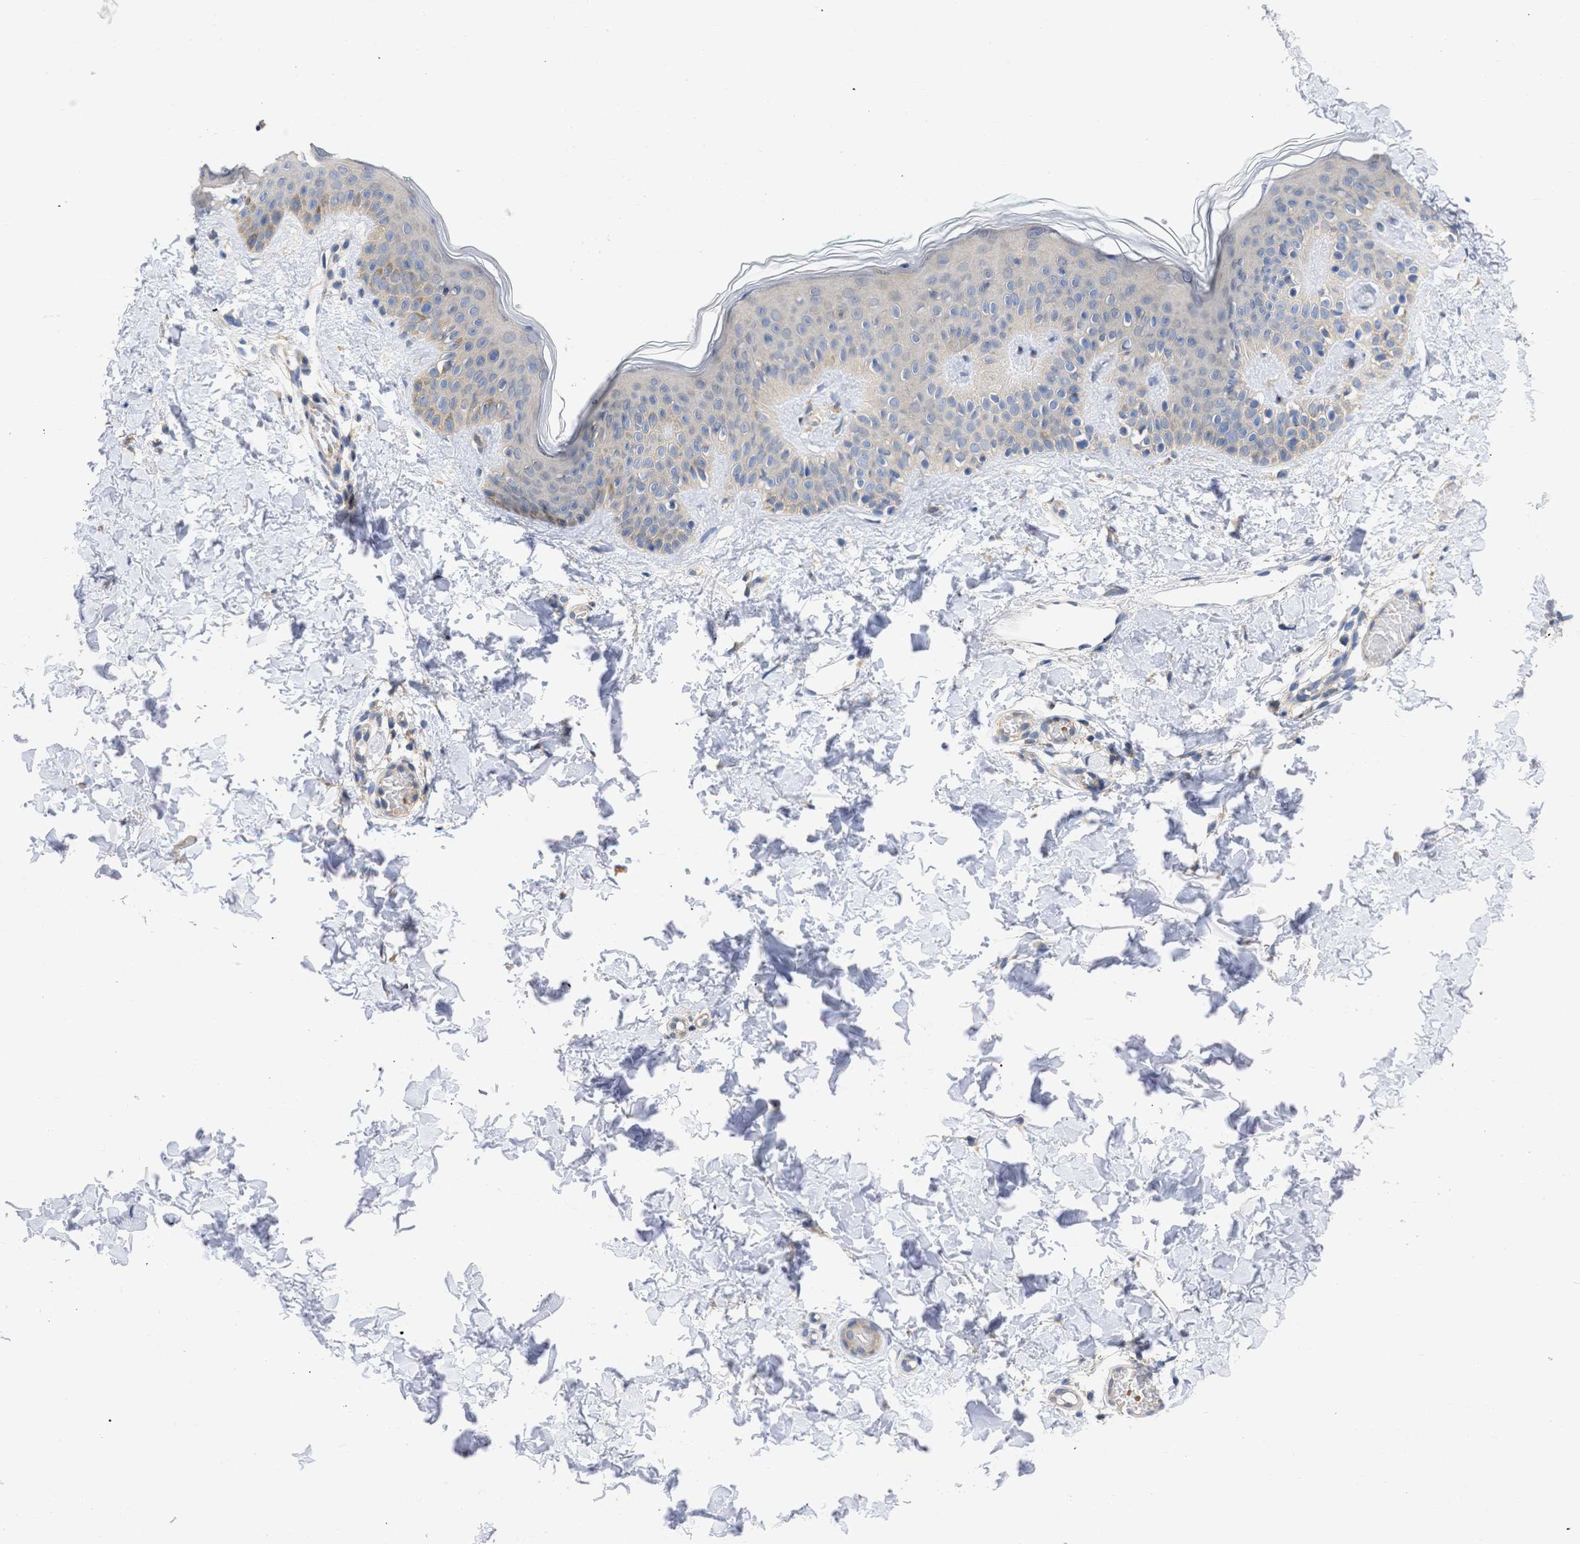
{"staining": {"intensity": "negative", "quantity": "none", "location": "none"}, "tissue": "skin", "cell_type": "Fibroblasts", "image_type": "normal", "snomed": [{"axis": "morphology", "description": "Normal tissue, NOS"}, {"axis": "topography", "description": "Skin"}], "caption": "The histopathology image exhibits no staining of fibroblasts in normal skin. (Brightfield microscopy of DAB (3,3'-diaminobenzidine) immunohistochemistry at high magnification).", "gene": "MAP2K3", "patient": {"sex": "male", "age": 30}}